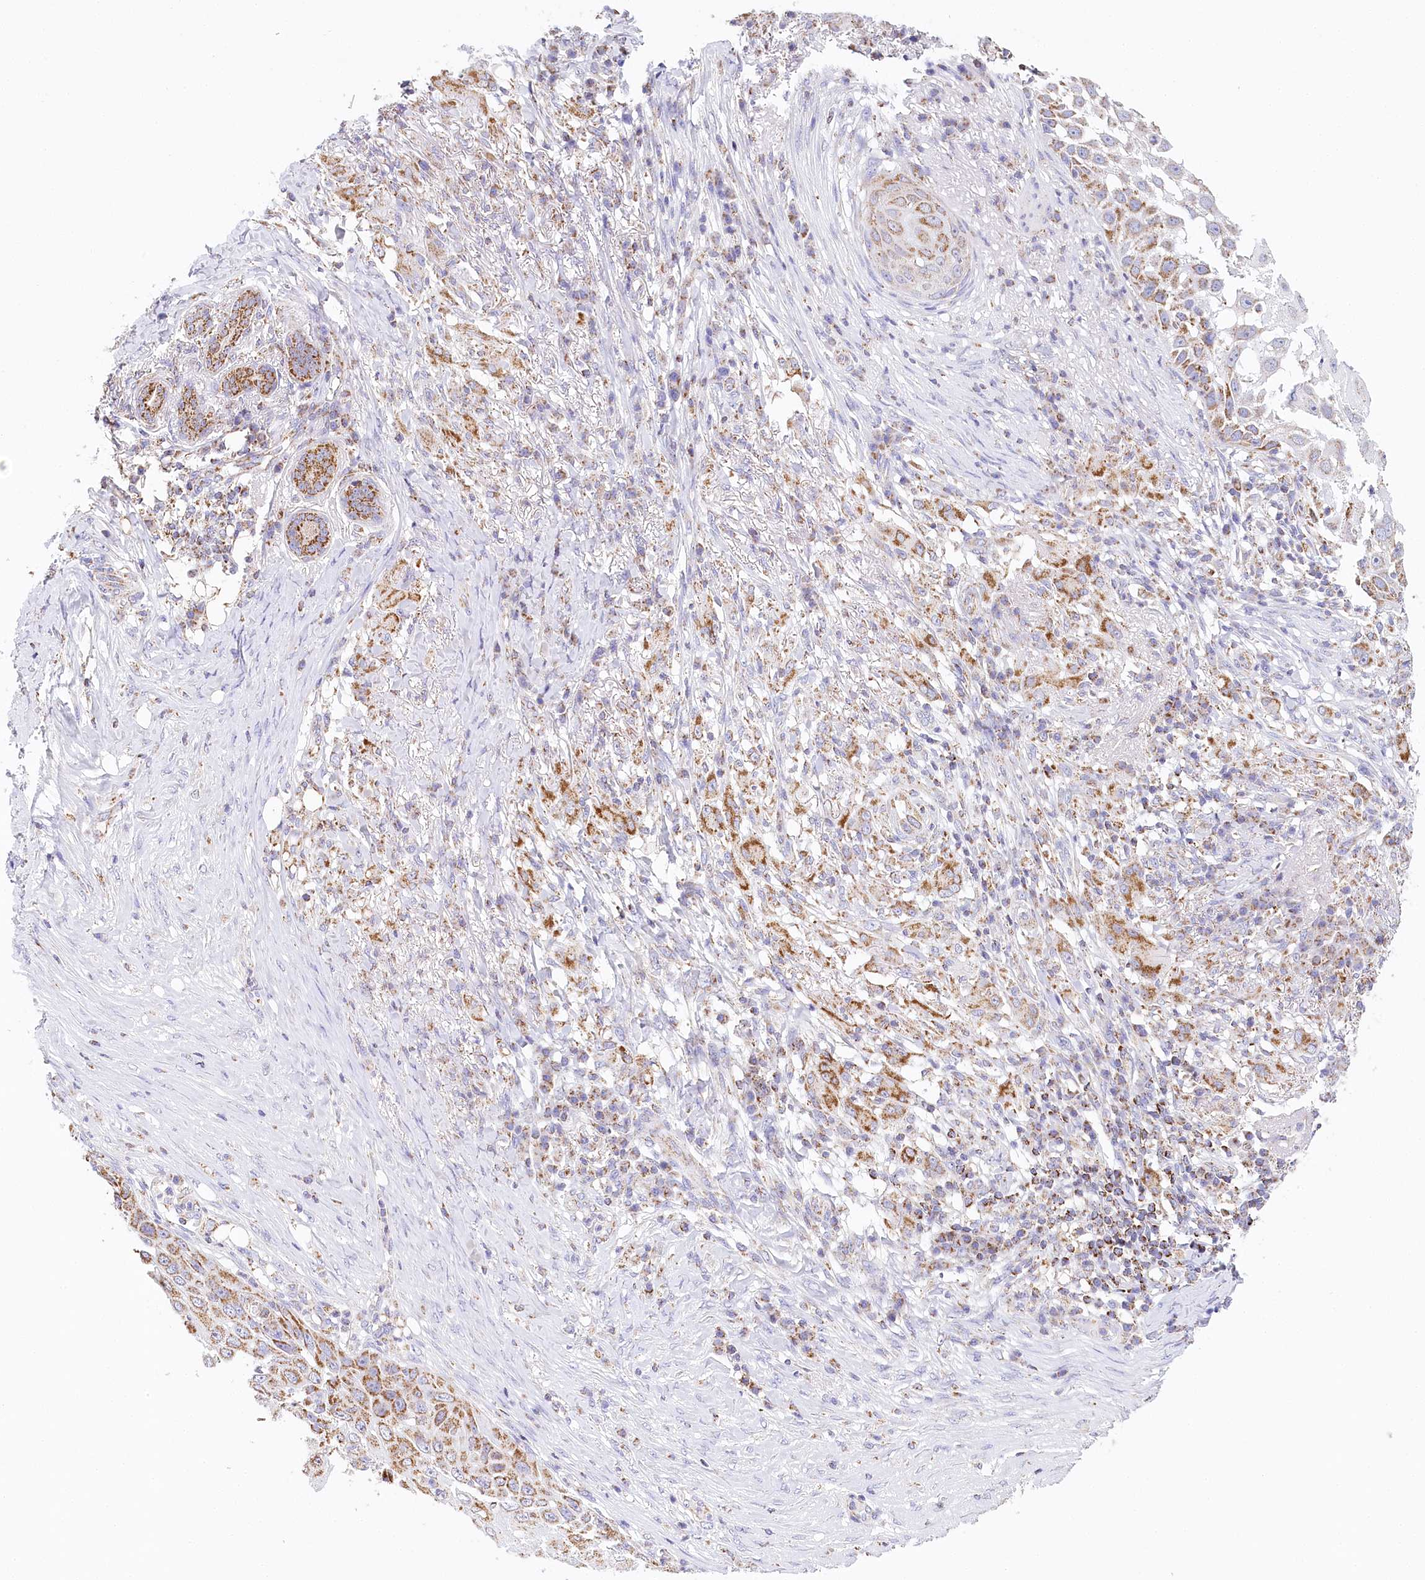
{"staining": {"intensity": "strong", "quantity": "25%-75%", "location": "cytoplasmic/membranous"}, "tissue": "skin cancer", "cell_type": "Tumor cells", "image_type": "cancer", "snomed": [{"axis": "morphology", "description": "Squamous cell carcinoma, NOS"}, {"axis": "topography", "description": "Skin"}], "caption": "Immunohistochemical staining of squamous cell carcinoma (skin) exhibits strong cytoplasmic/membranous protein expression in approximately 25%-75% of tumor cells. The staining was performed using DAB (3,3'-diaminobenzidine), with brown indicating positive protein expression. Nuclei are stained blue with hematoxylin.", "gene": "LSS", "patient": {"sex": "female", "age": 44}}